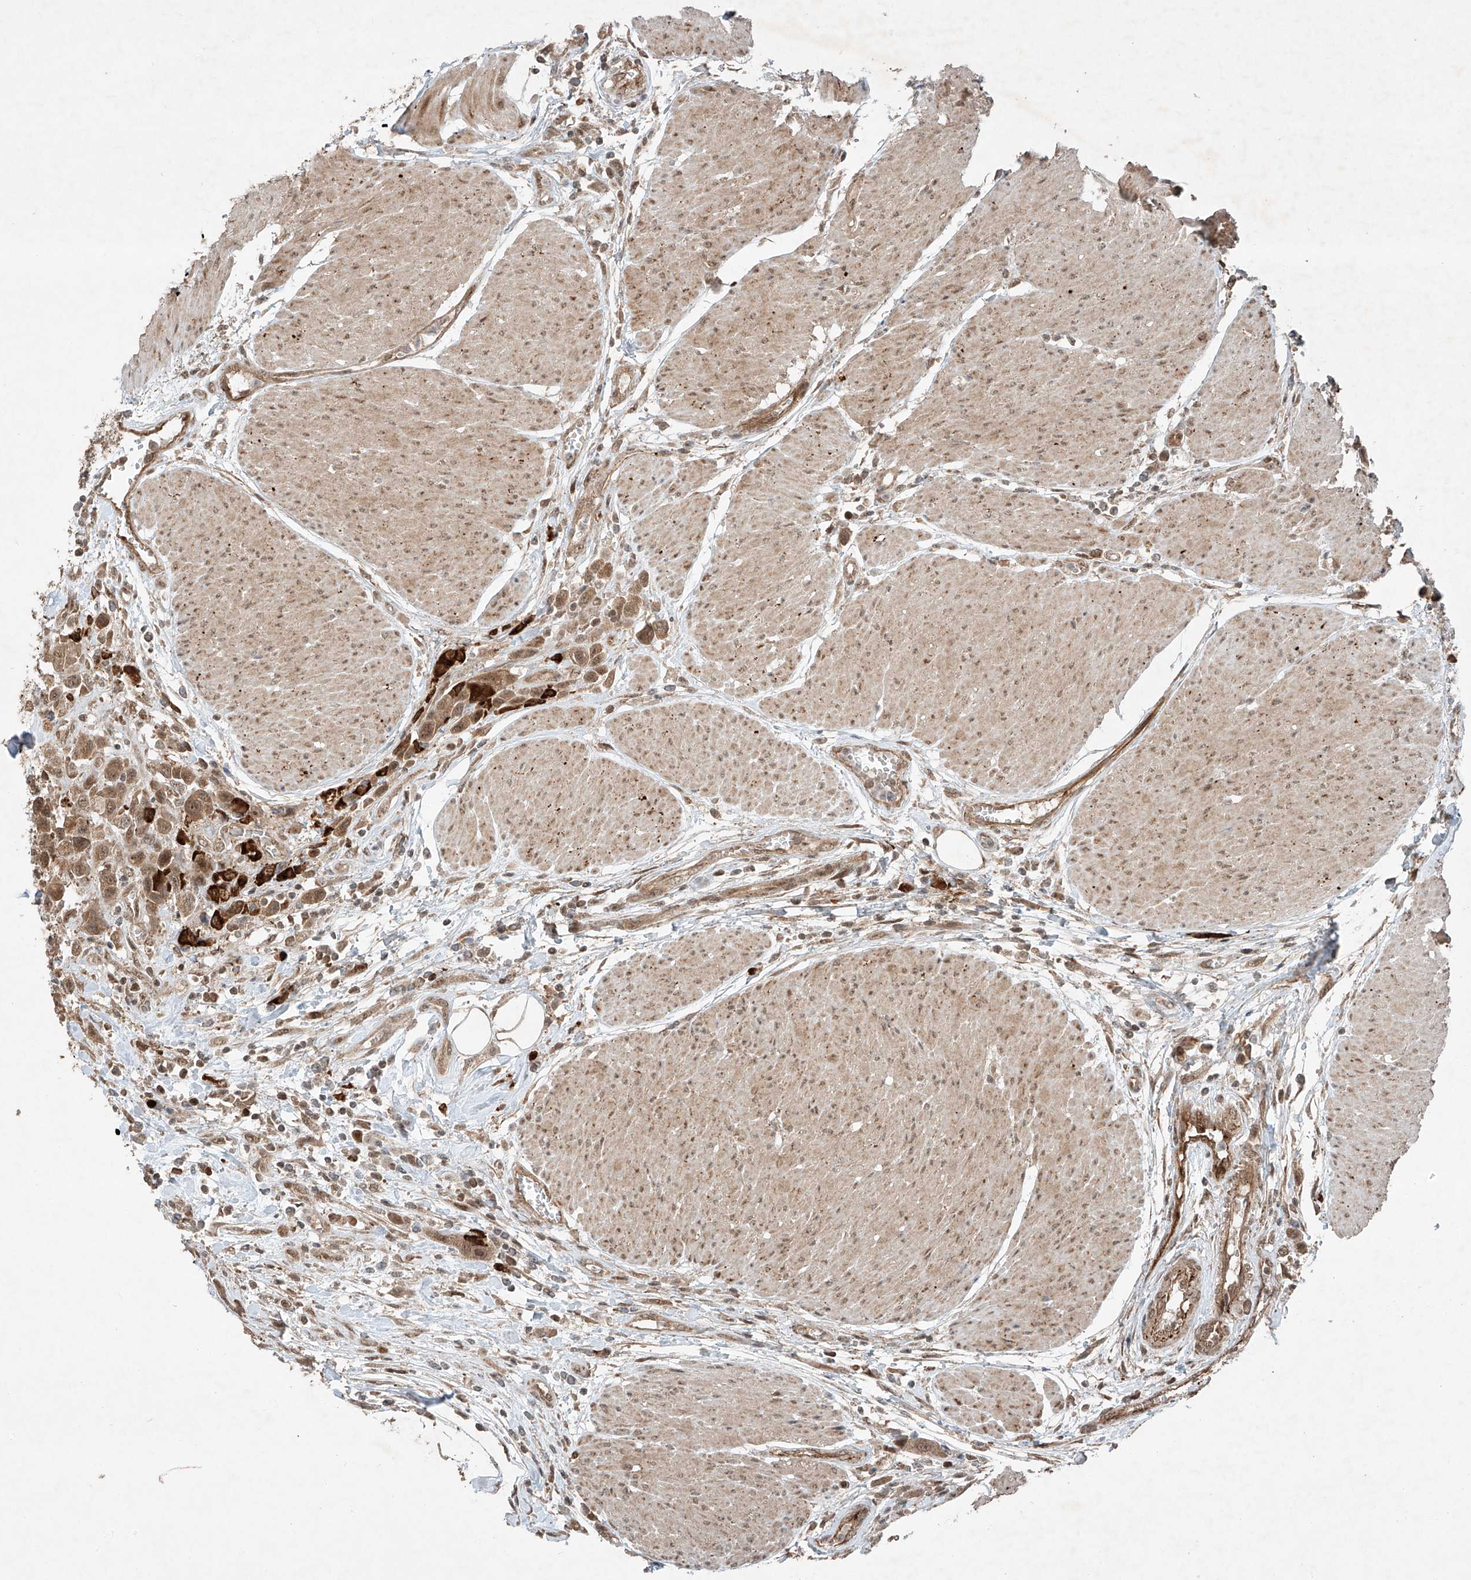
{"staining": {"intensity": "moderate", "quantity": ">75%", "location": "cytoplasmic/membranous,nuclear"}, "tissue": "urothelial cancer", "cell_type": "Tumor cells", "image_type": "cancer", "snomed": [{"axis": "morphology", "description": "Urothelial carcinoma, High grade"}, {"axis": "topography", "description": "Urinary bladder"}], "caption": "Immunohistochemical staining of human urothelial cancer displays medium levels of moderate cytoplasmic/membranous and nuclear protein staining in about >75% of tumor cells.", "gene": "ZNF620", "patient": {"sex": "male", "age": 50}}